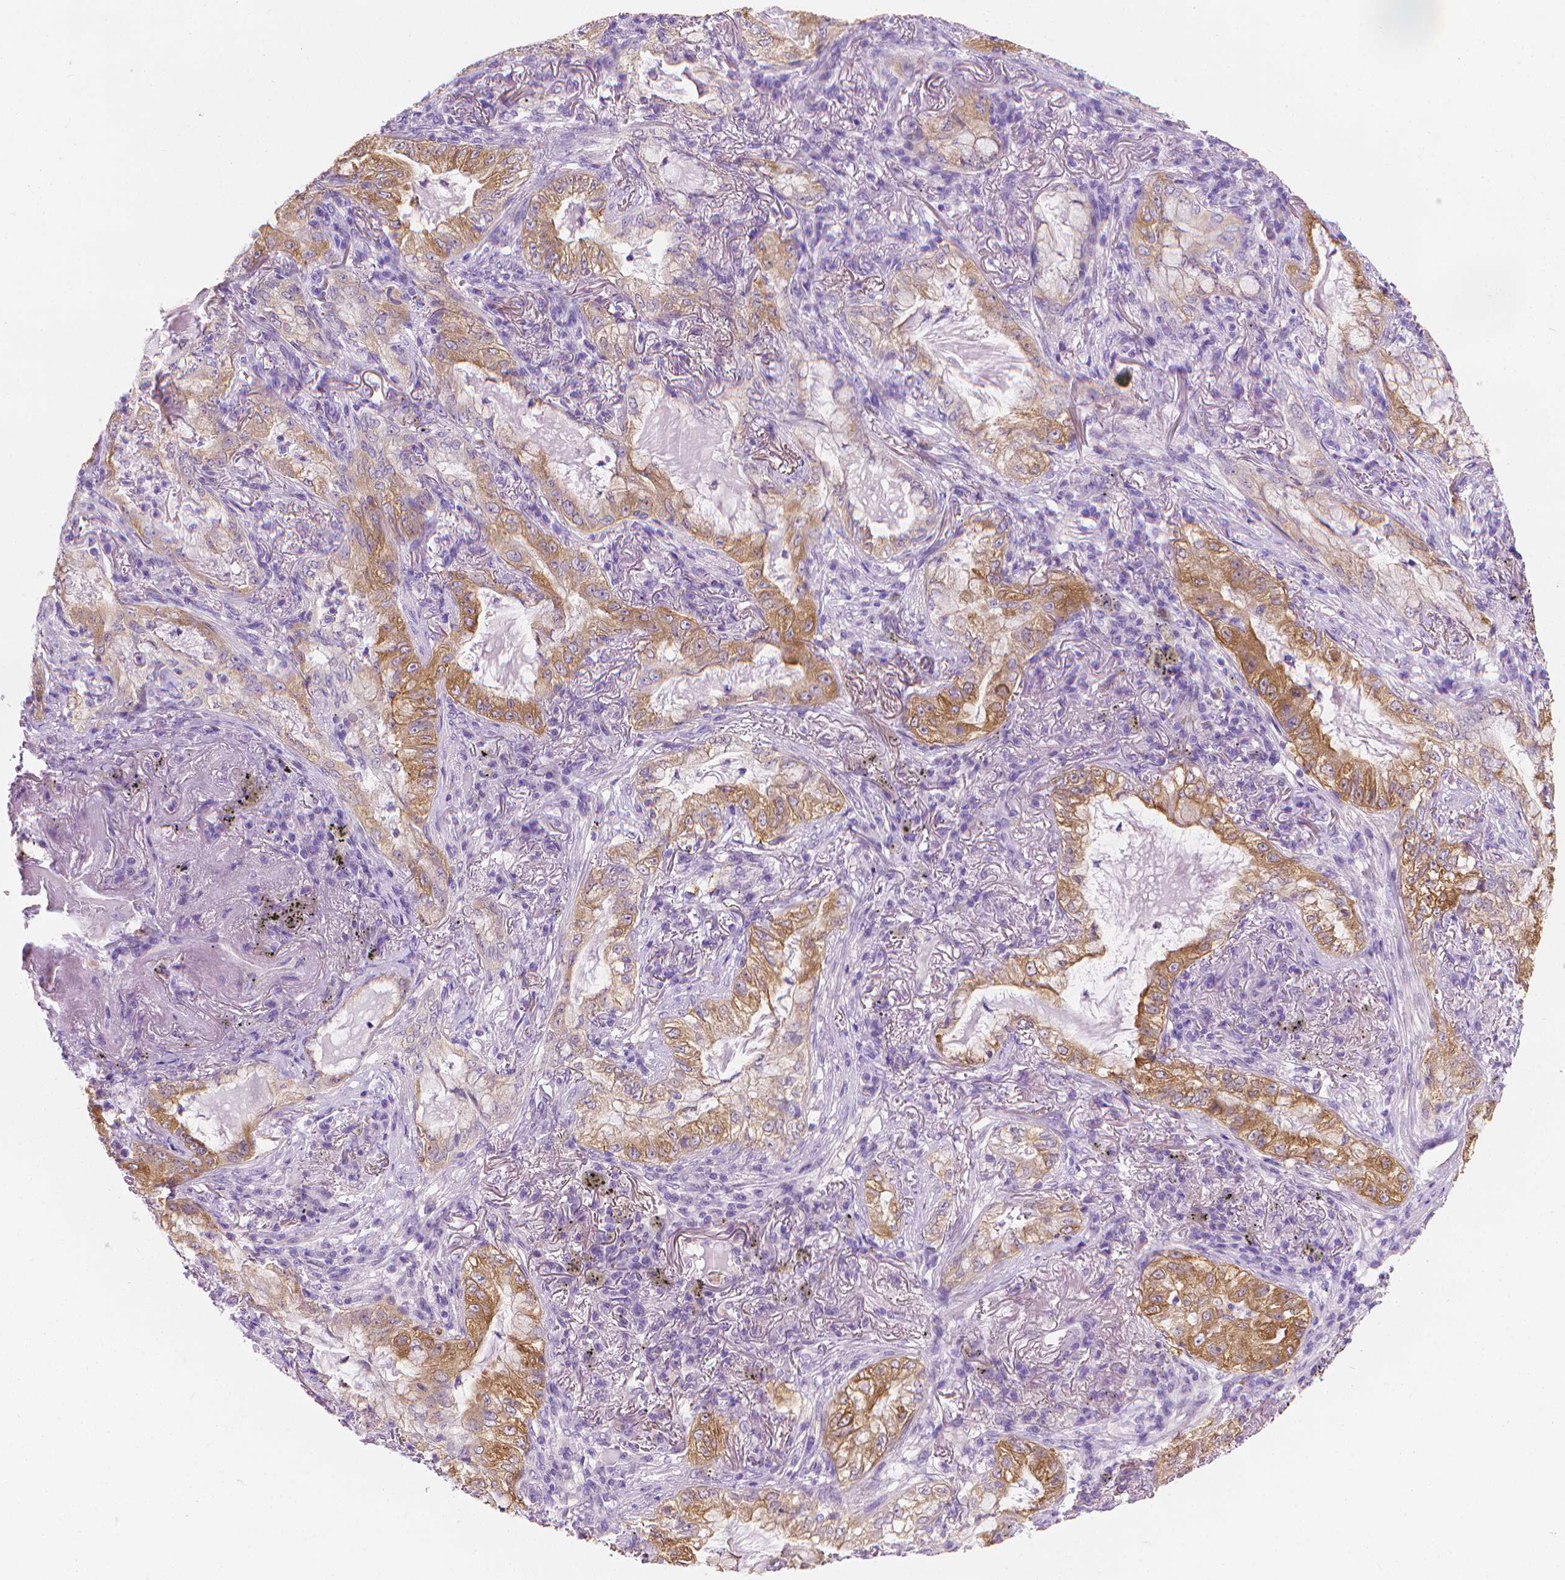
{"staining": {"intensity": "weak", "quantity": "25%-75%", "location": "cytoplasmic/membranous"}, "tissue": "lung cancer", "cell_type": "Tumor cells", "image_type": "cancer", "snomed": [{"axis": "morphology", "description": "Adenocarcinoma, NOS"}, {"axis": "topography", "description": "Lung"}], "caption": "Immunohistochemistry (IHC) (DAB (3,3'-diaminobenzidine)) staining of human adenocarcinoma (lung) reveals weak cytoplasmic/membranous protein expression in about 25%-75% of tumor cells.", "gene": "FASN", "patient": {"sex": "female", "age": 73}}